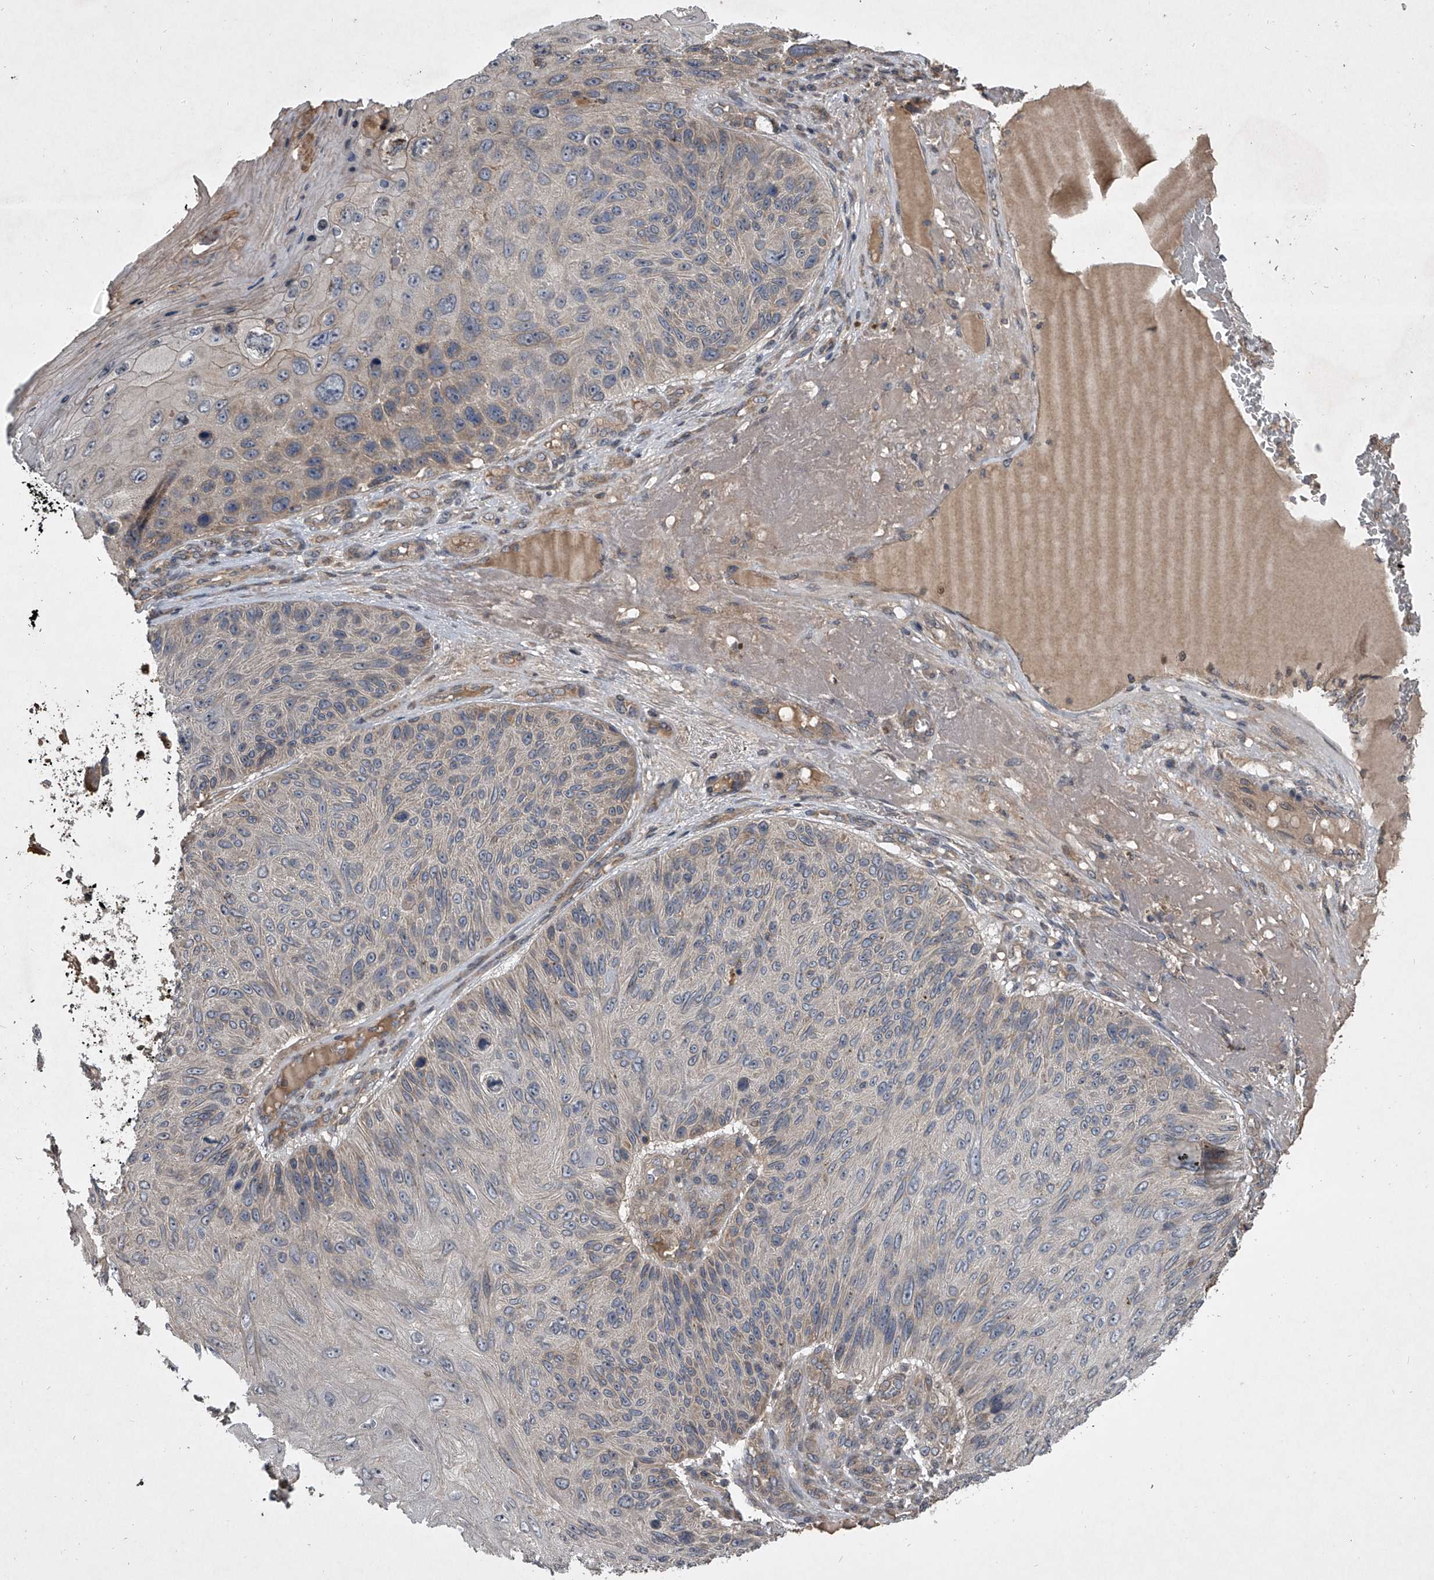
{"staining": {"intensity": "weak", "quantity": "<25%", "location": "cytoplasmic/membranous"}, "tissue": "skin cancer", "cell_type": "Tumor cells", "image_type": "cancer", "snomed": [{"axis": "morphology", "description": "Squamous cell carcinoma, NOS"}, {"axis": "topography", "description": "Skin"}], "caption": "Immunohistochemistry (IHC) of human skin cancer shows no staining in tumor cells.", "gene": "NFS1", "patient": {"sex": "female", "age": 88}}